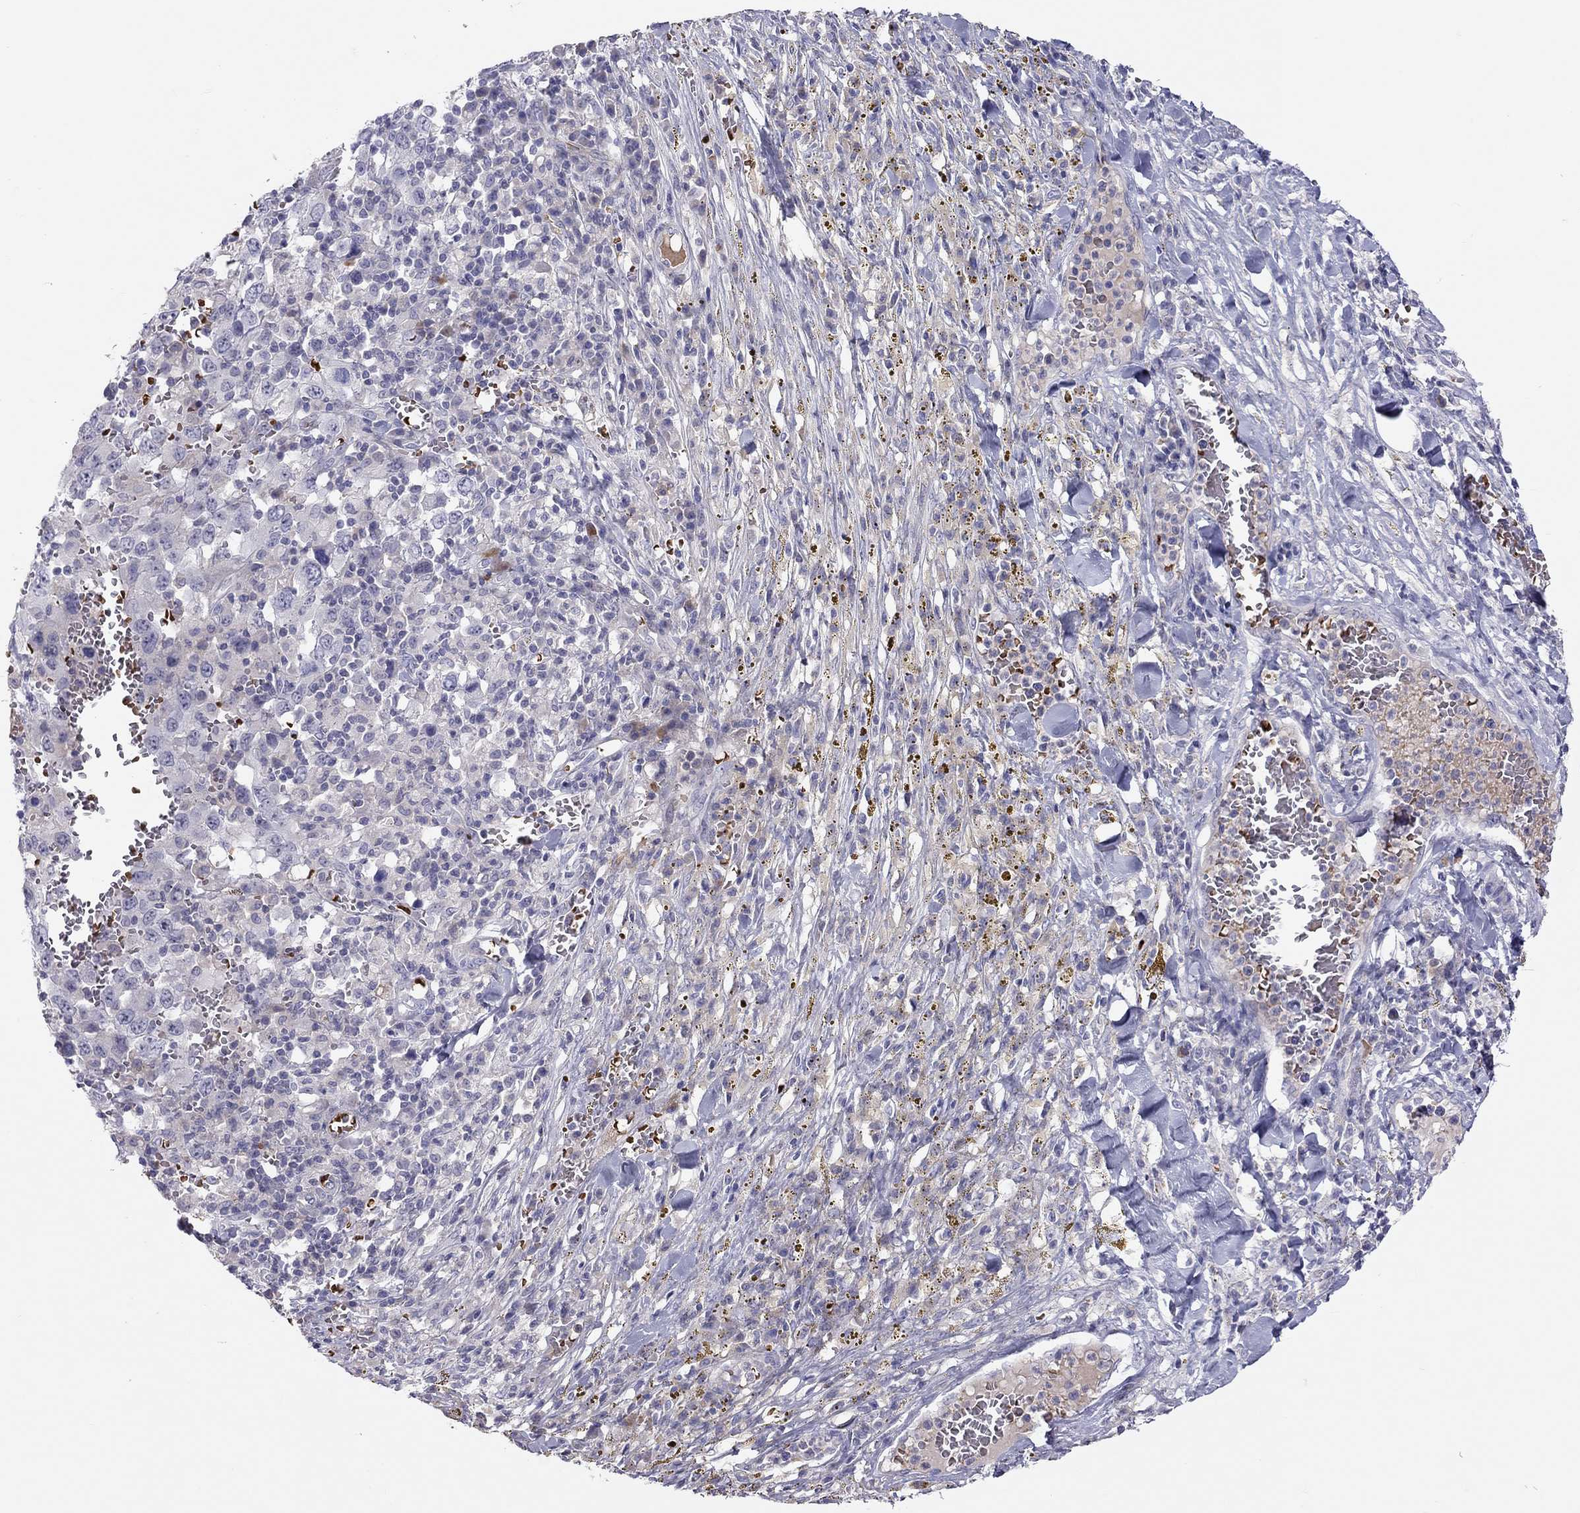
{"staining": {"intensity": "negative", "quantity": "none", "location": "none"}, "tissue": "melanoma", "cell_type": "Tumor cells", "image_type": "cancer", "snomed": [{"axis": "morphology", "description": "Malignant melanoma, NOS"}, {"axis": "topography", "description": "Skin"}], "caption": "The IHC image has no significant positivity in tumor cells of melanoma tissue.", "gene": "FRMD1", "patient": {"sex": "female", "age": 91}}